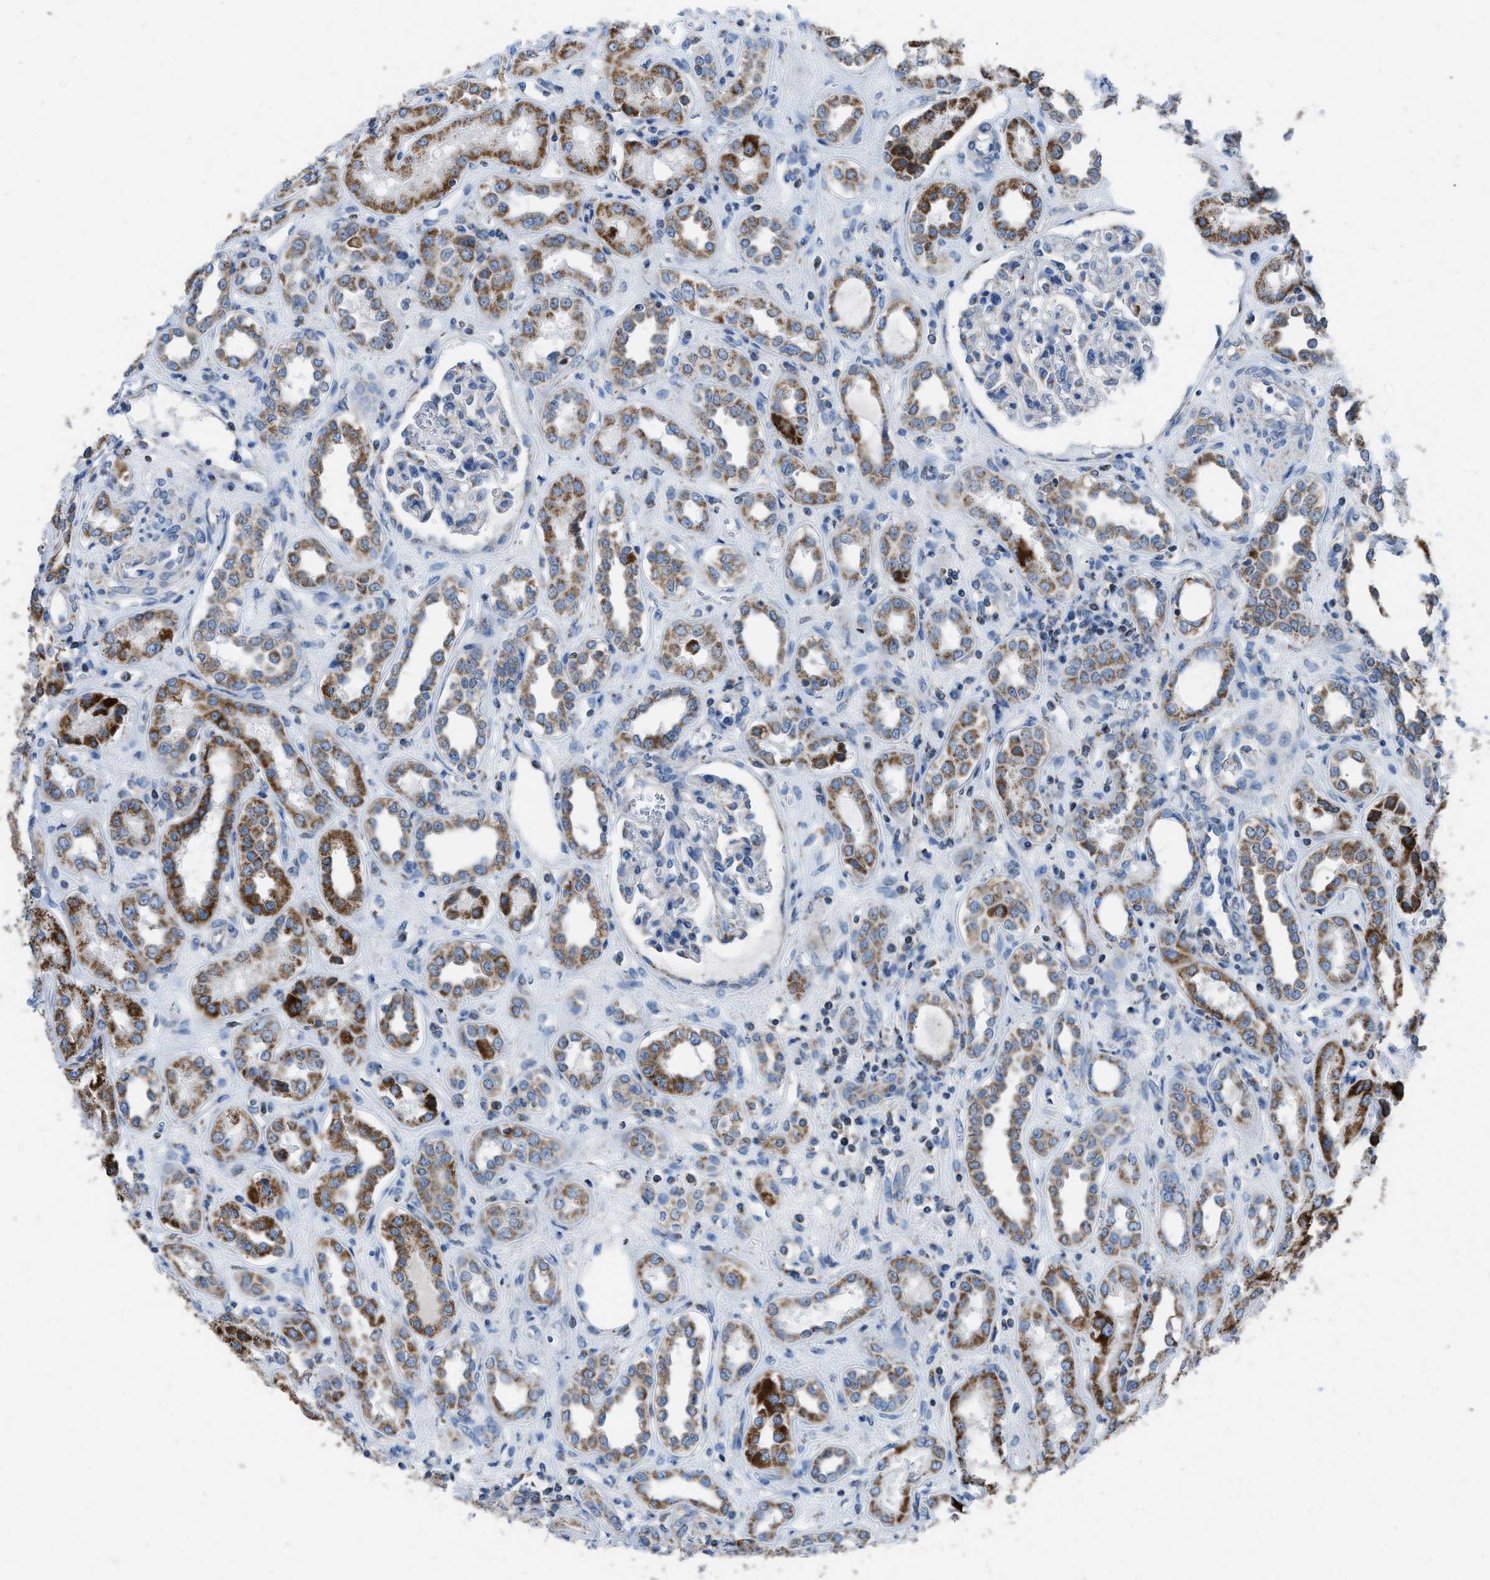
{"staining": {"intensity": "strong", "quantity": ">75%", "location": "cytoplasmic/membranous"}, "tissue": "kidney", "cell_type": "Cells in glomeruli", "image_type": "normal", "snomed": [{"axis": "morphology", "description": "Normal tissue, NOS"}, {"axis": "topography", "description": "Kidney"}], "caption": "IHC of benign human kidney reveals high levels of strong cytoplasmic/membranous staining in about >75% of cells in glomeruli.", "gene": "ETFB", "patient": {"sex": "male", "age": 59}}